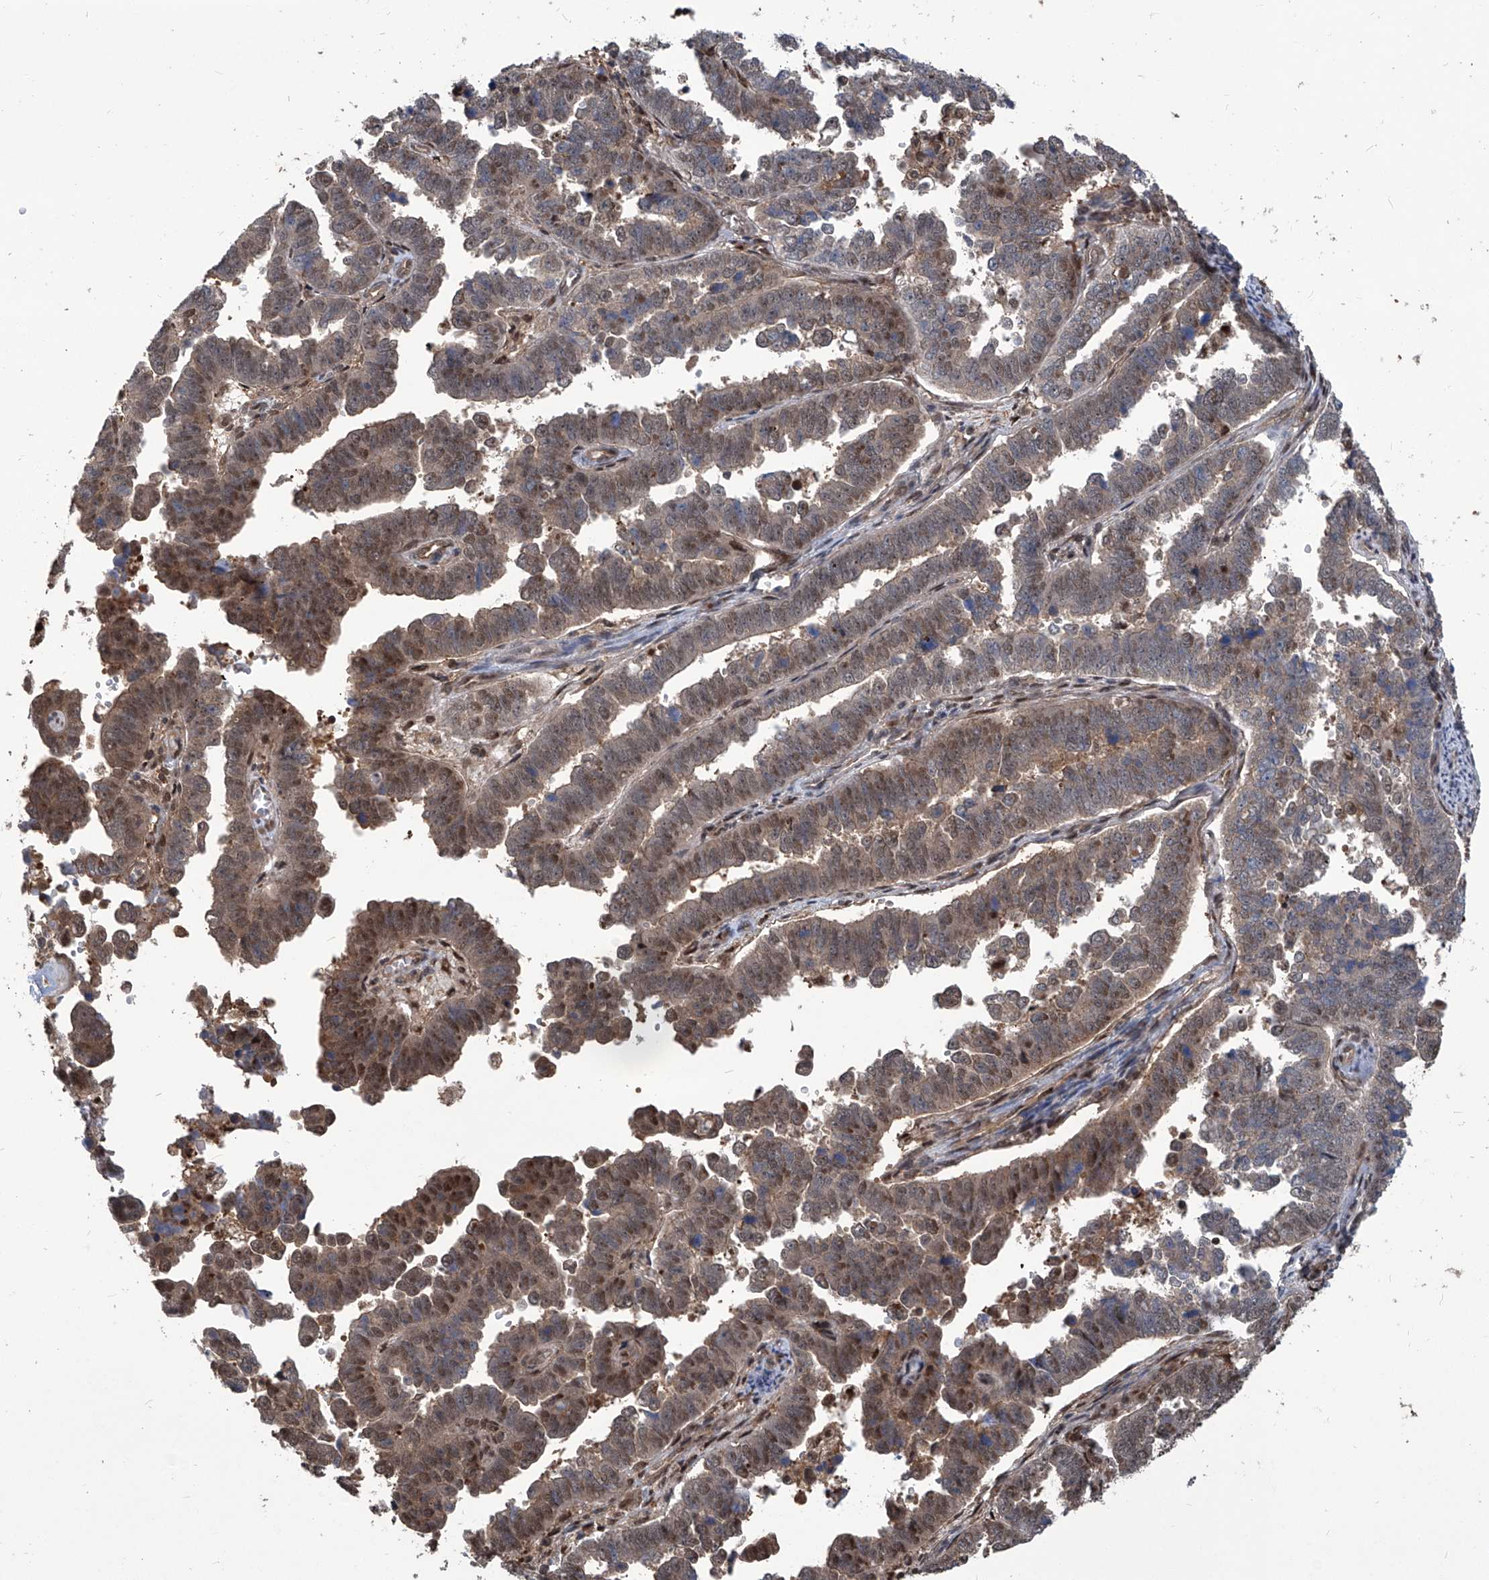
{"staining": {"intensity": "moderate", "quantity": ">75%", "location": "cytoplasmic/membranous,nuclear"}, "tissue": "endometrial cancer", "cell_type": "Tumor cells", "image_type": "cancer", "snomed": [{"axis": "morphology", "description": "Adenocarcinoma, NOS"}, {"axis": "topography", "description": "Endometrium"}], "caption": "Endometrial cancer (adenocarcinoma) stained with a protein marker demonstrates moderate staining in tumor cells.", "gene": "PSMB1", "patient": {"sex": "female", "age": 75}}